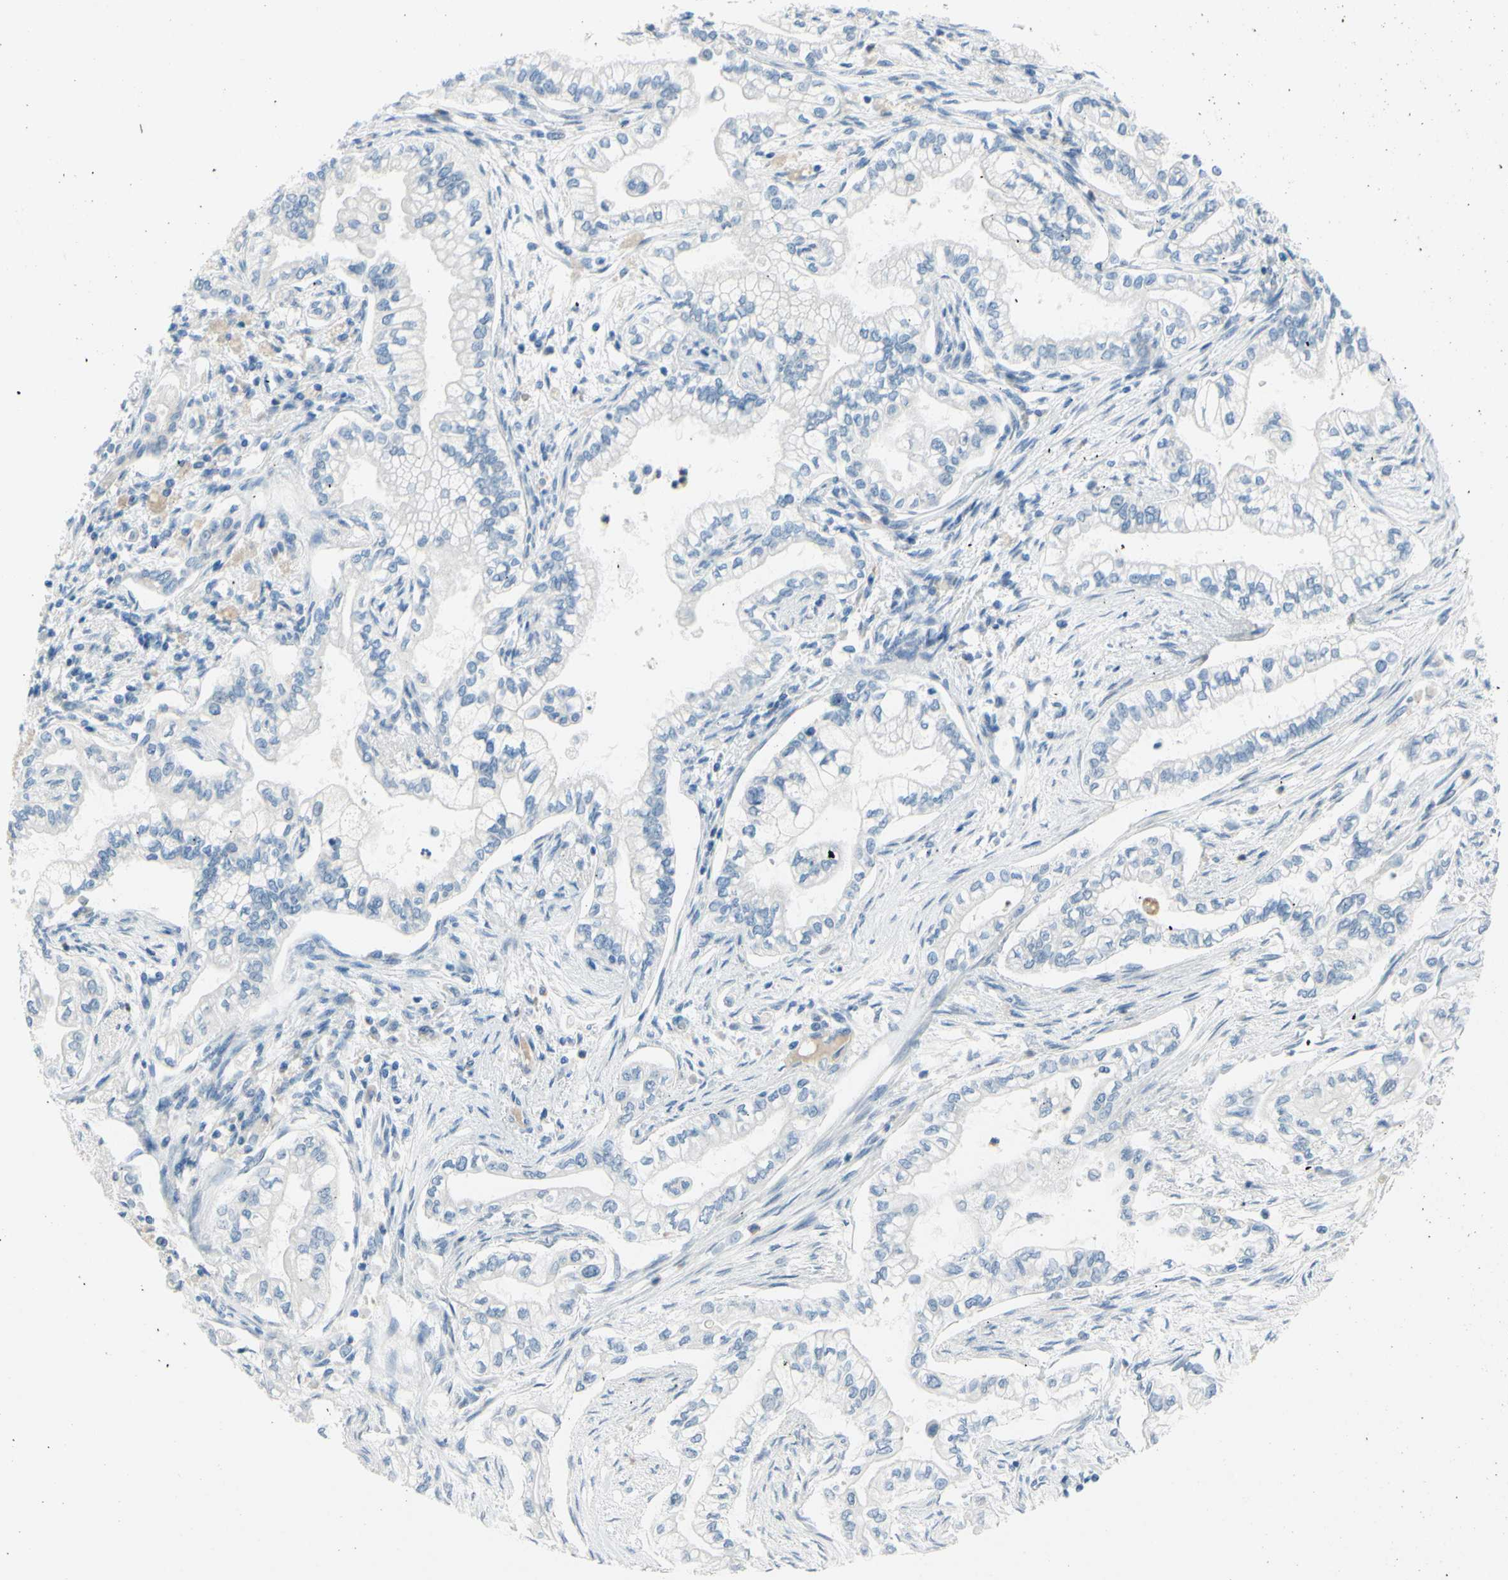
{"staining": {"intensity": "negative", "quantity": "none", "location": "none"}, "tissue": "pancreatic cancer", "cell_type": "Tumor cells", "image_type": "cancer", "snomed": [{"axis": "morphology", "description": "Normal tissue, NOS"}, {"axis": "topography", "description": "Pancreas"}], "caption": "Protein analysis of pancreatic cancer demonstrates no significant positivity in tumor cells. (DAB immunohistochemistry (IHC) visualized using brightfield microscopy, high magnification).", "gene": "DCT", "patient": {"sex": "male", "age": 42}}